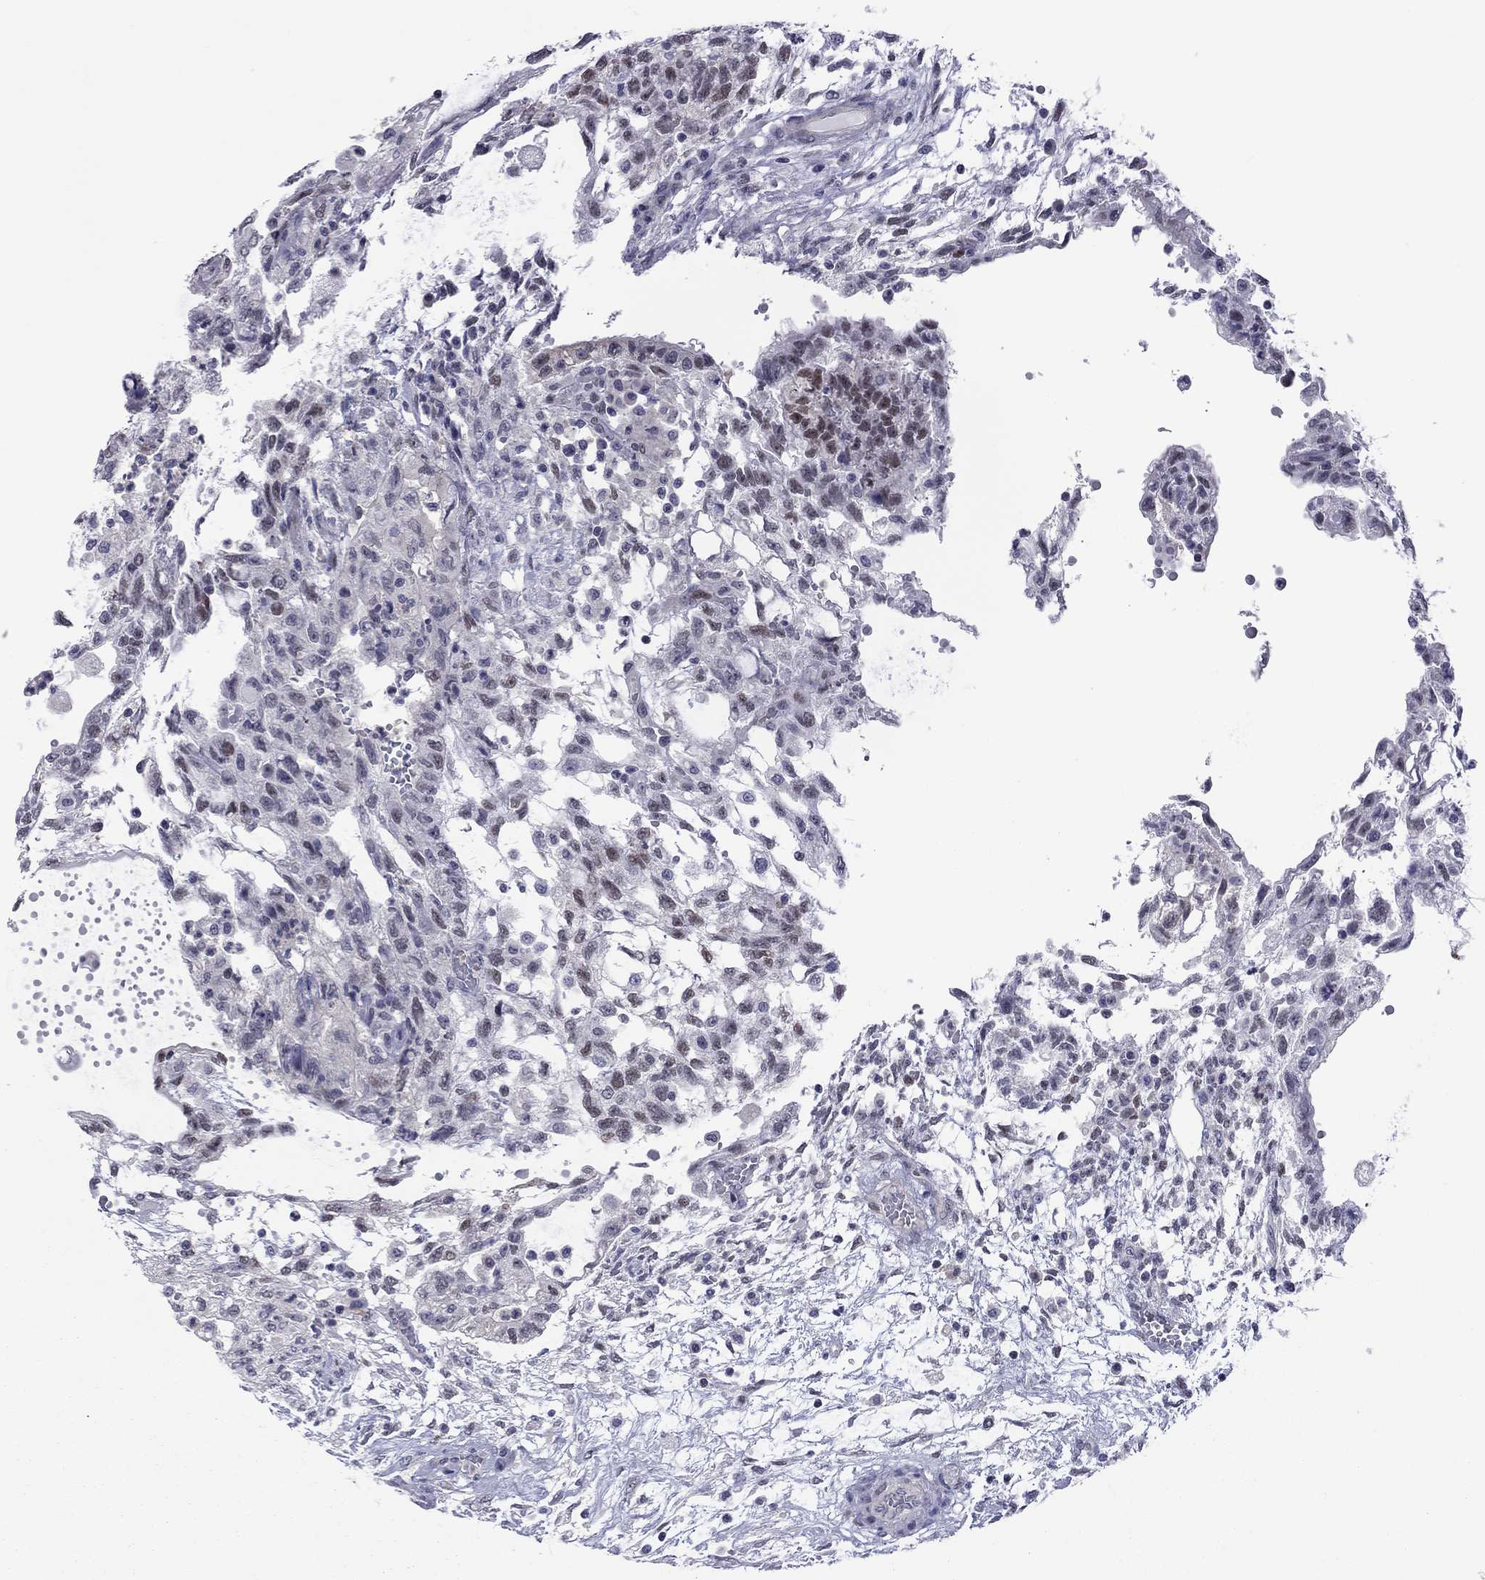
{"staining": {"intensity": "moderate", "quantity": "<25%", "location": "nuclear"}, "tissue": "testis cancer", "cell_type": "Tumor cells", "image_type": "cancer", "snomed": [{"axis": "morphology", "description": "Carcinoma, Embryonal, NOS"}, {"axis": "topography", "description": "Testis"}], "caption": "Moderate nuclear protein positivity is present in approximately <25% of tumor cells in testis embryonal carcinoma.", "gene": "POU5F2", "patient": {"sex": "male", "age": 32}}